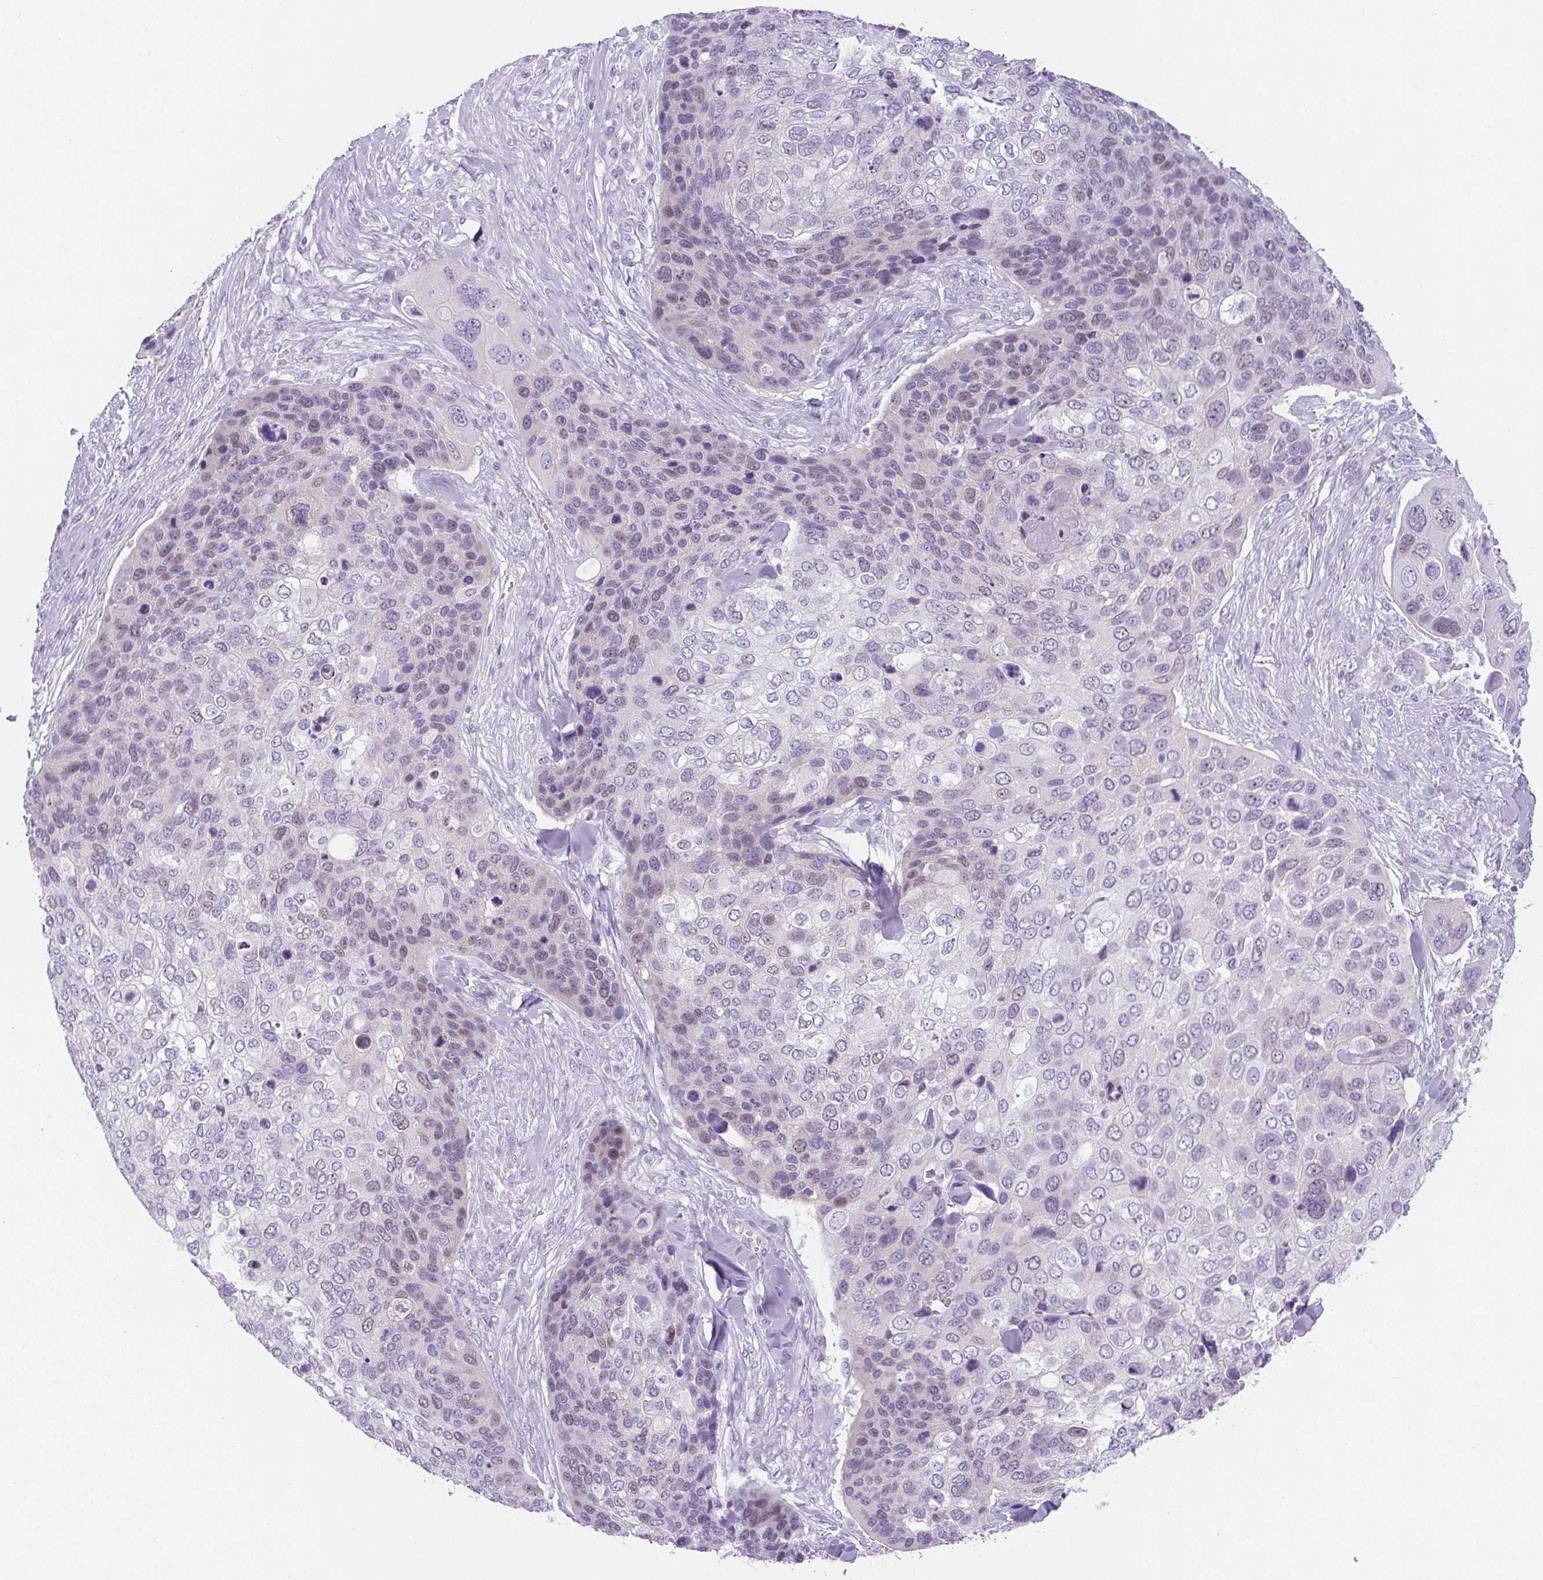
{"staining": {"intensity": "weak", "quantity": "<25%", "location": "nuclear"}, "tissue": "skin cancer", "cell_type": "Tumor cells", "image_type": "cancer", "snomed": [{"axis": "morphology", "description": "Basal cell carcinoma"}, {"axis": "topography", "description": "Skin"}], "caption": "This photomicrograph is of skin cancer (basal cell carcinoma) stained with immunohistochemistry to label a protein in brown with the nuclei are counter-stained blue. There is no positivity in tumor cells. (Brightfield microscopy of DAB immunohistochemistry (IHC) at high magnification).", "gene": "ADAMTS19", "patient": {"sex": "female", "age": 74}}